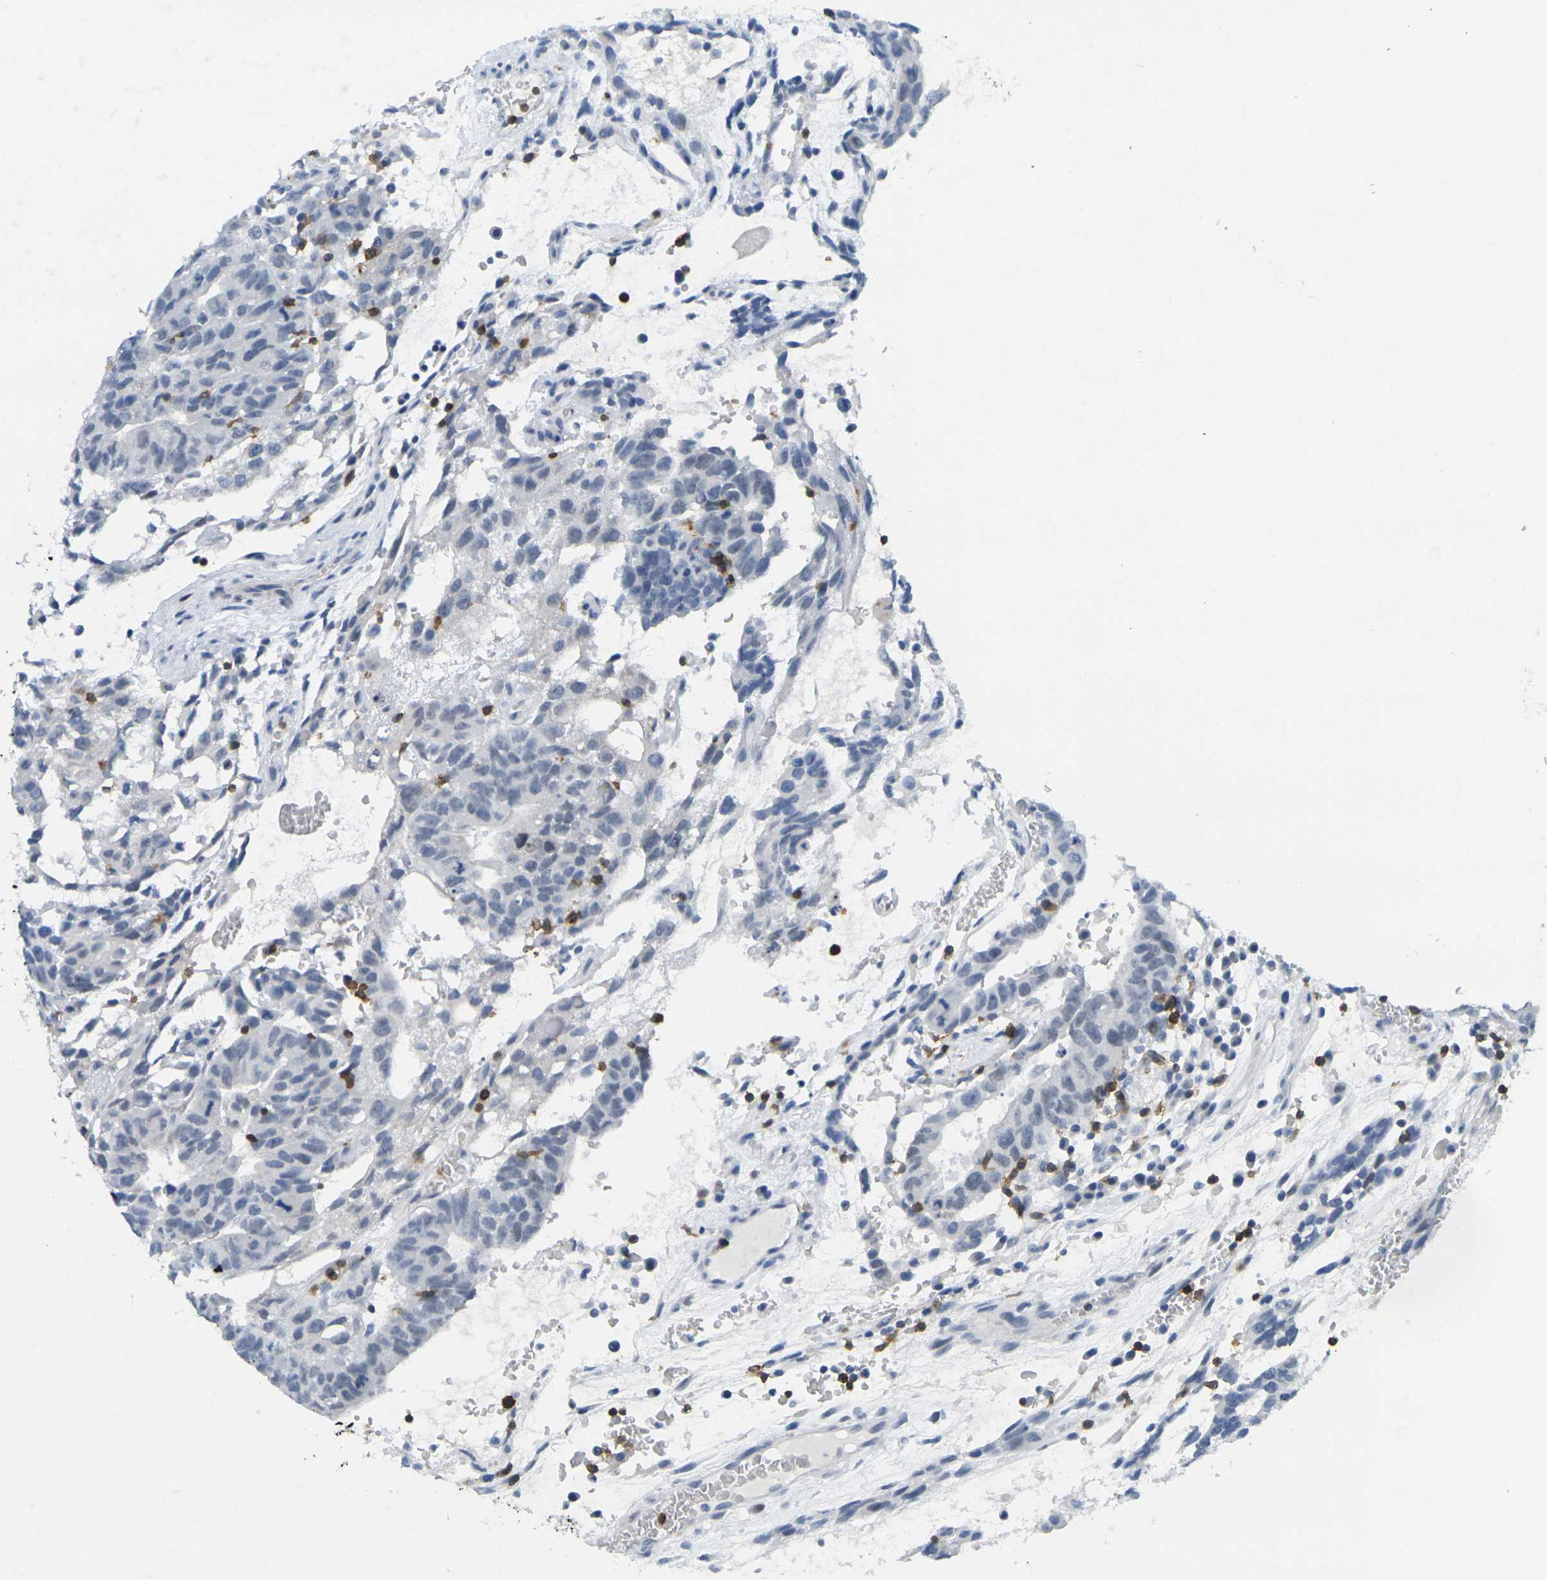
{"staining": {"intensity": "negative", "quantity": "none", "location": "none"}, "tissue": "testis cancer", "cell_type": "Tumor cells", "image_type": "cancer", "snomed": [{"axis": "morphology", "description": "Seminoma, NOS"}, {"axis": "morphology", "description": "Carcinoma, Embryonal, NOS"}, {"axis": "topography", "description": "Testis"}], "caption": "IHC of human testis cancer (seminoma) reveals no positivity in tumor cells.", "gene": "CD3D", "patient": {"sex": "male", "age": 52}}